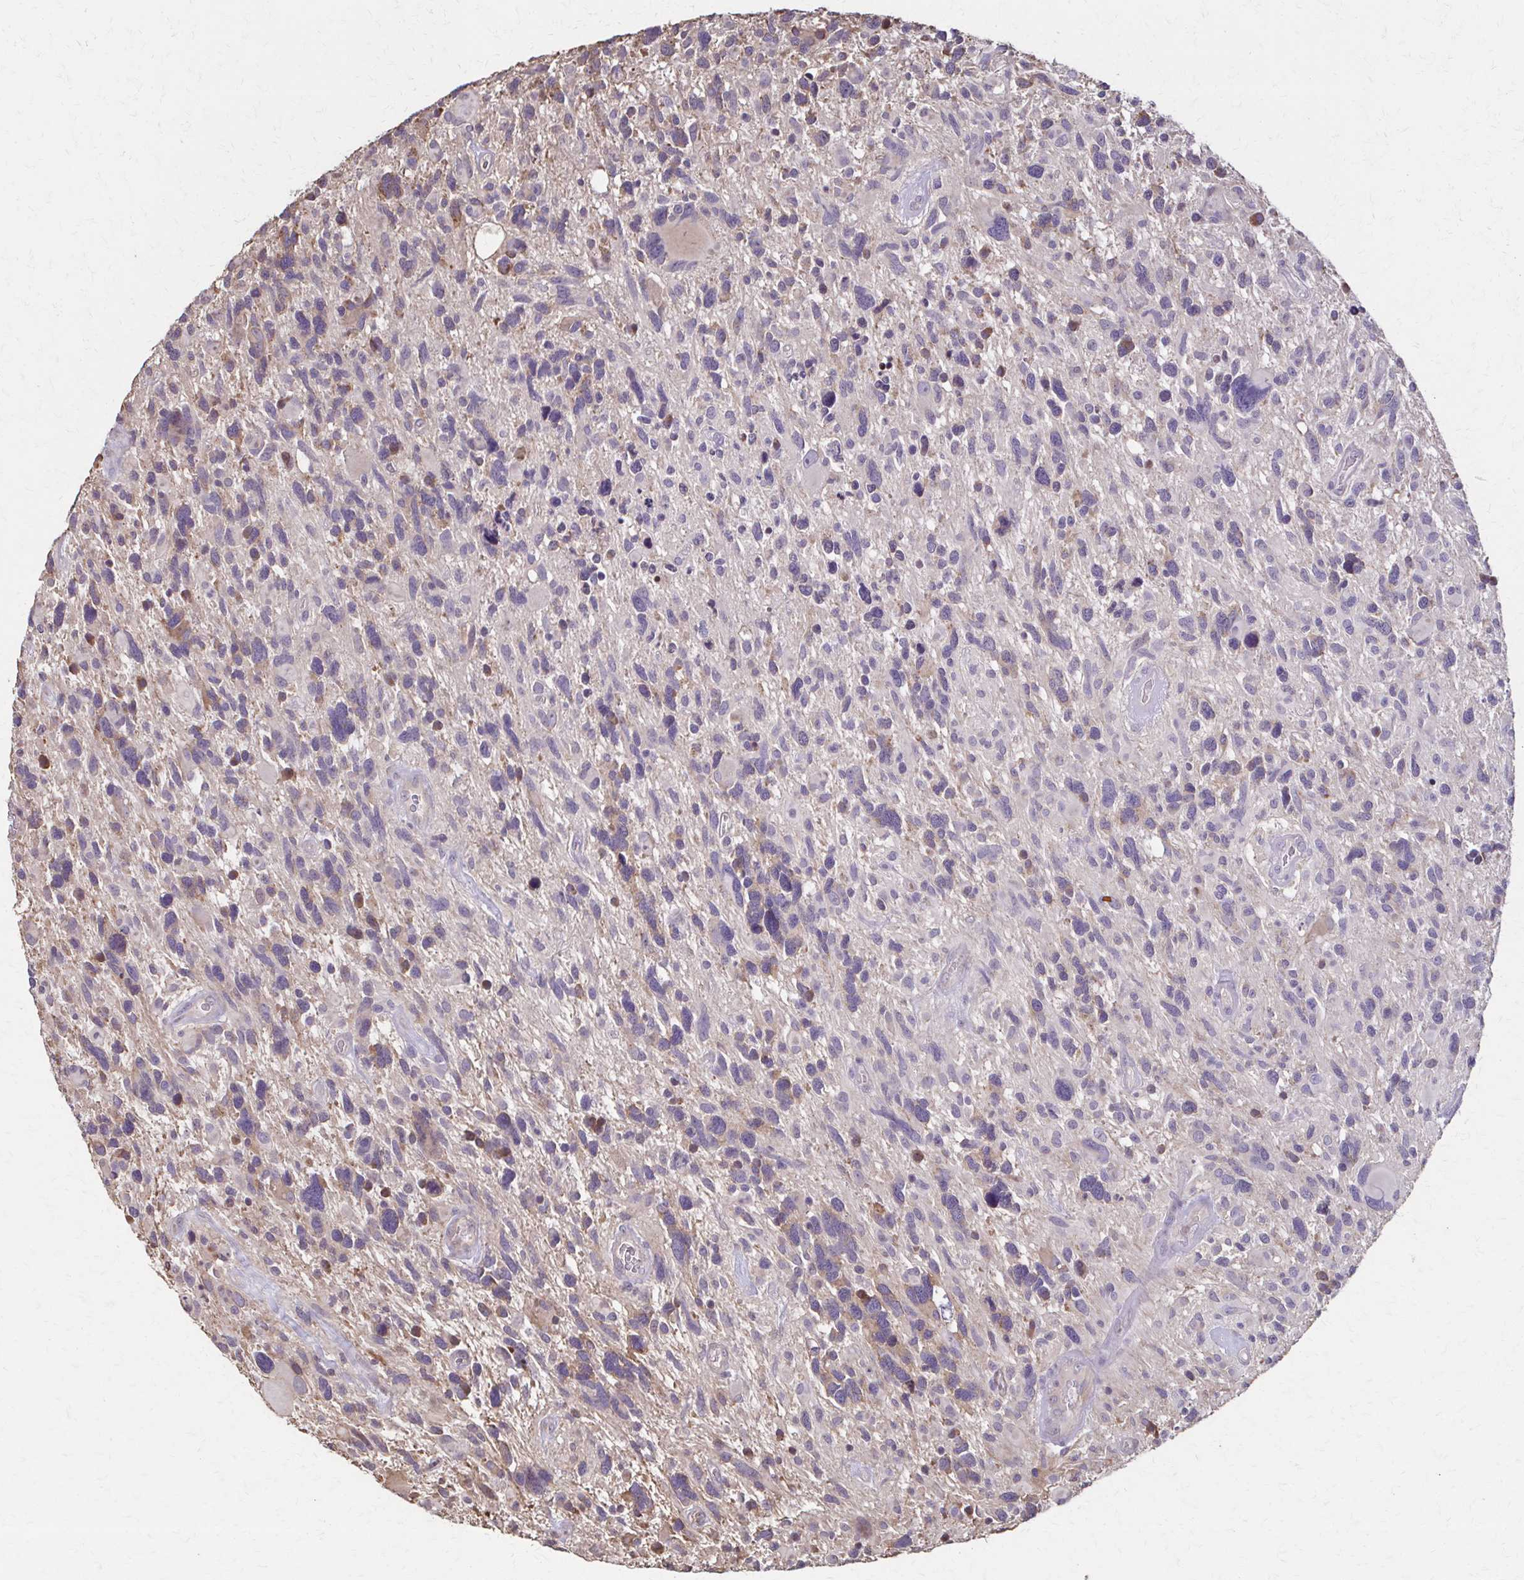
{"staining": {"intensity": "weak", "quantity": "<25%", "location": "cytoplasmic/membranous"}, "tissue": "glioma", "cell_type": "Tumor cells", "image_type": "cancer", "snomed": [{"axis": "morphology", "description": "Glioma, malignant, High grade"}, {"axis": "topography", "description": "Brain"}], "caption": "Tumor cells are negative for protein expression in human glioma. (Brightfield microscopy of DAB immunohistochemistry at high magnification).", "gene": "IL18BP", "patient": {"sex": "male", "age": 49}}